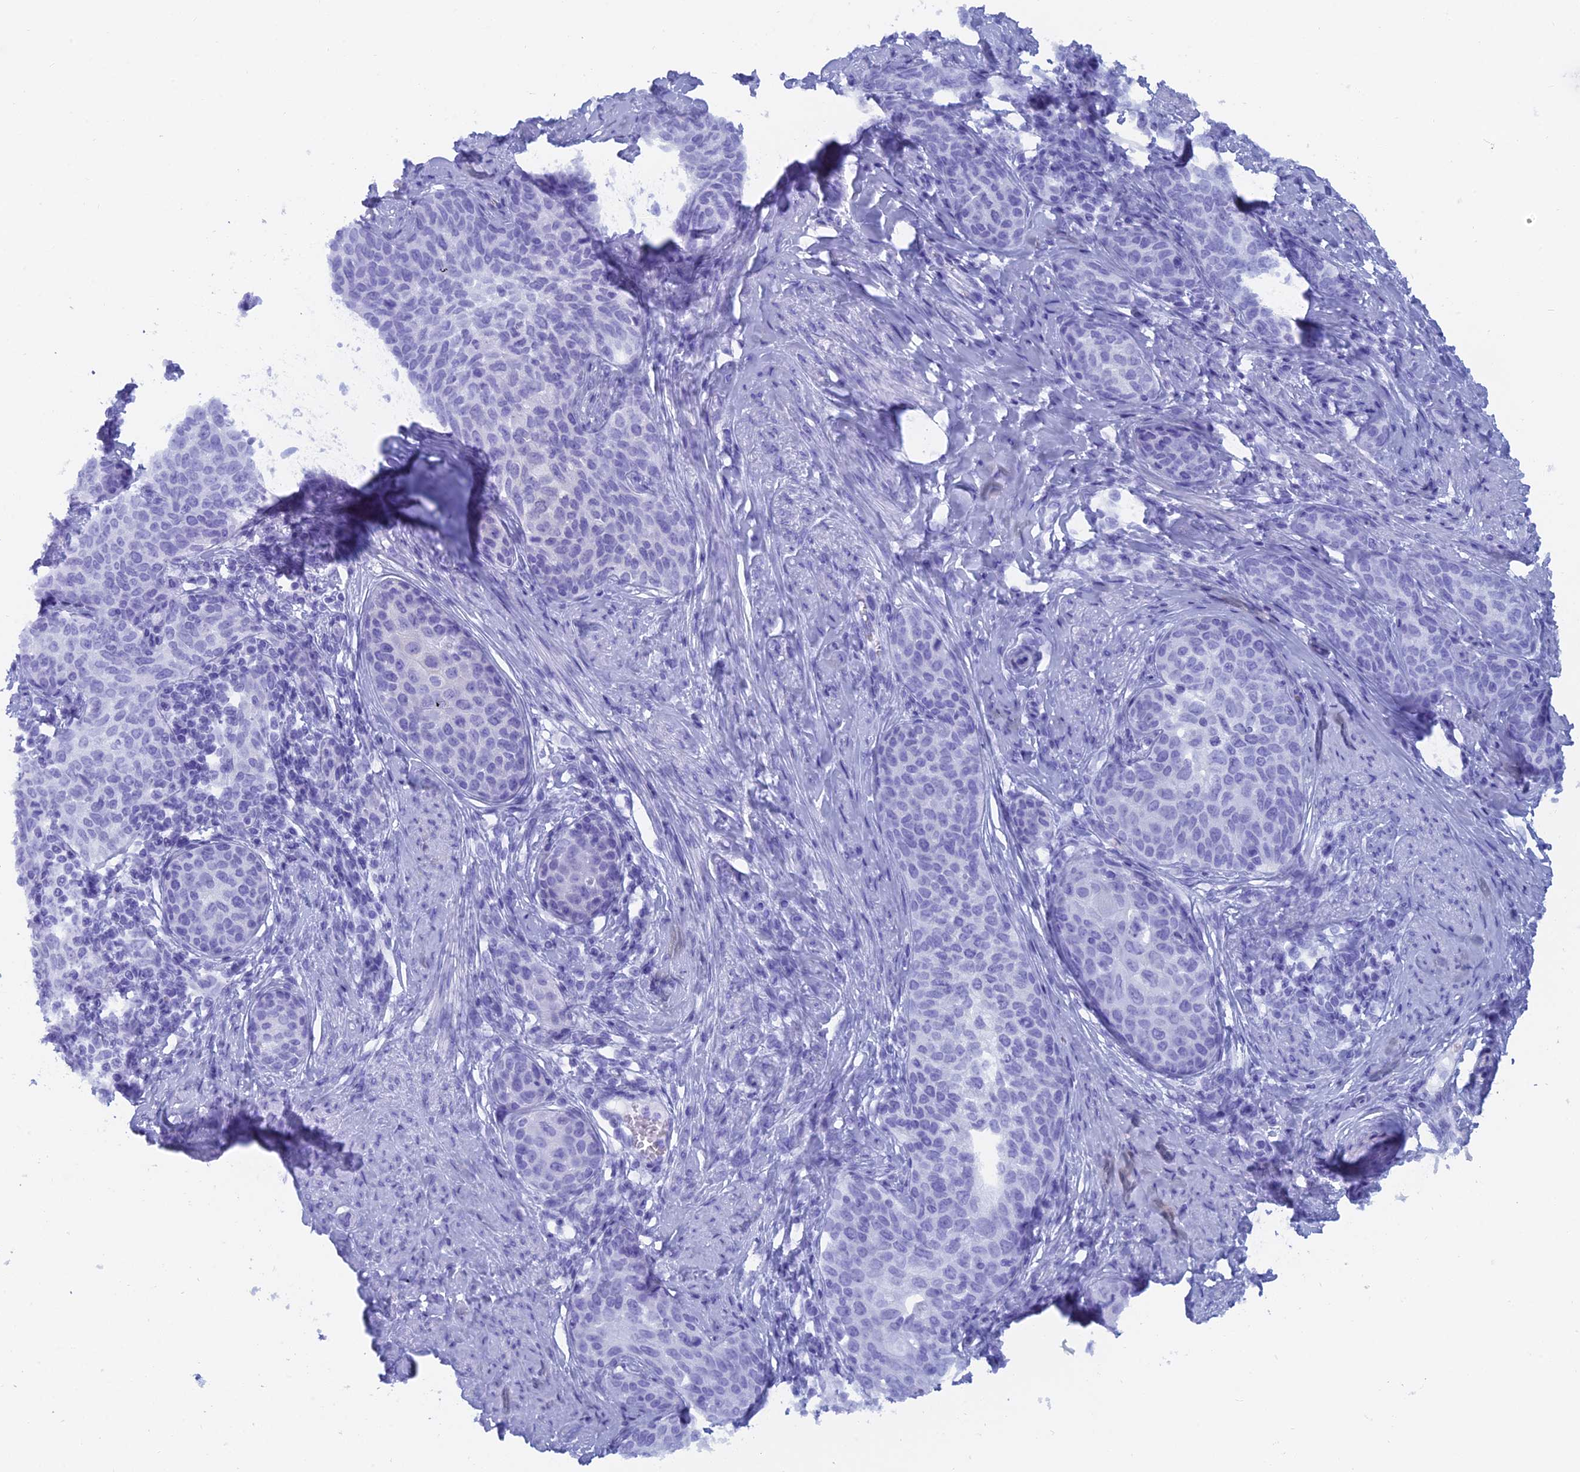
{"staining": {"intensity": "negative", "quantity": "none", "location": "none"}, "tissue": "cervical cancer", "cell_type": "Tumor cells", "image_type": "cancer", "snomed": [{"axis": "morphology", "description": "Squamous cell carcinoma, NOS"}, {"axis": "morphology", "description": "Adenocarcinoma, NOS"}, {"axis": "topography", "description": "Cervix"}], "caption": "Human cervical cancer stained for a protein using immunohistochemistry displays no expression in tumor cells.", "gene": "CAPS", "patient": {"sex": "female", "age": 52}}